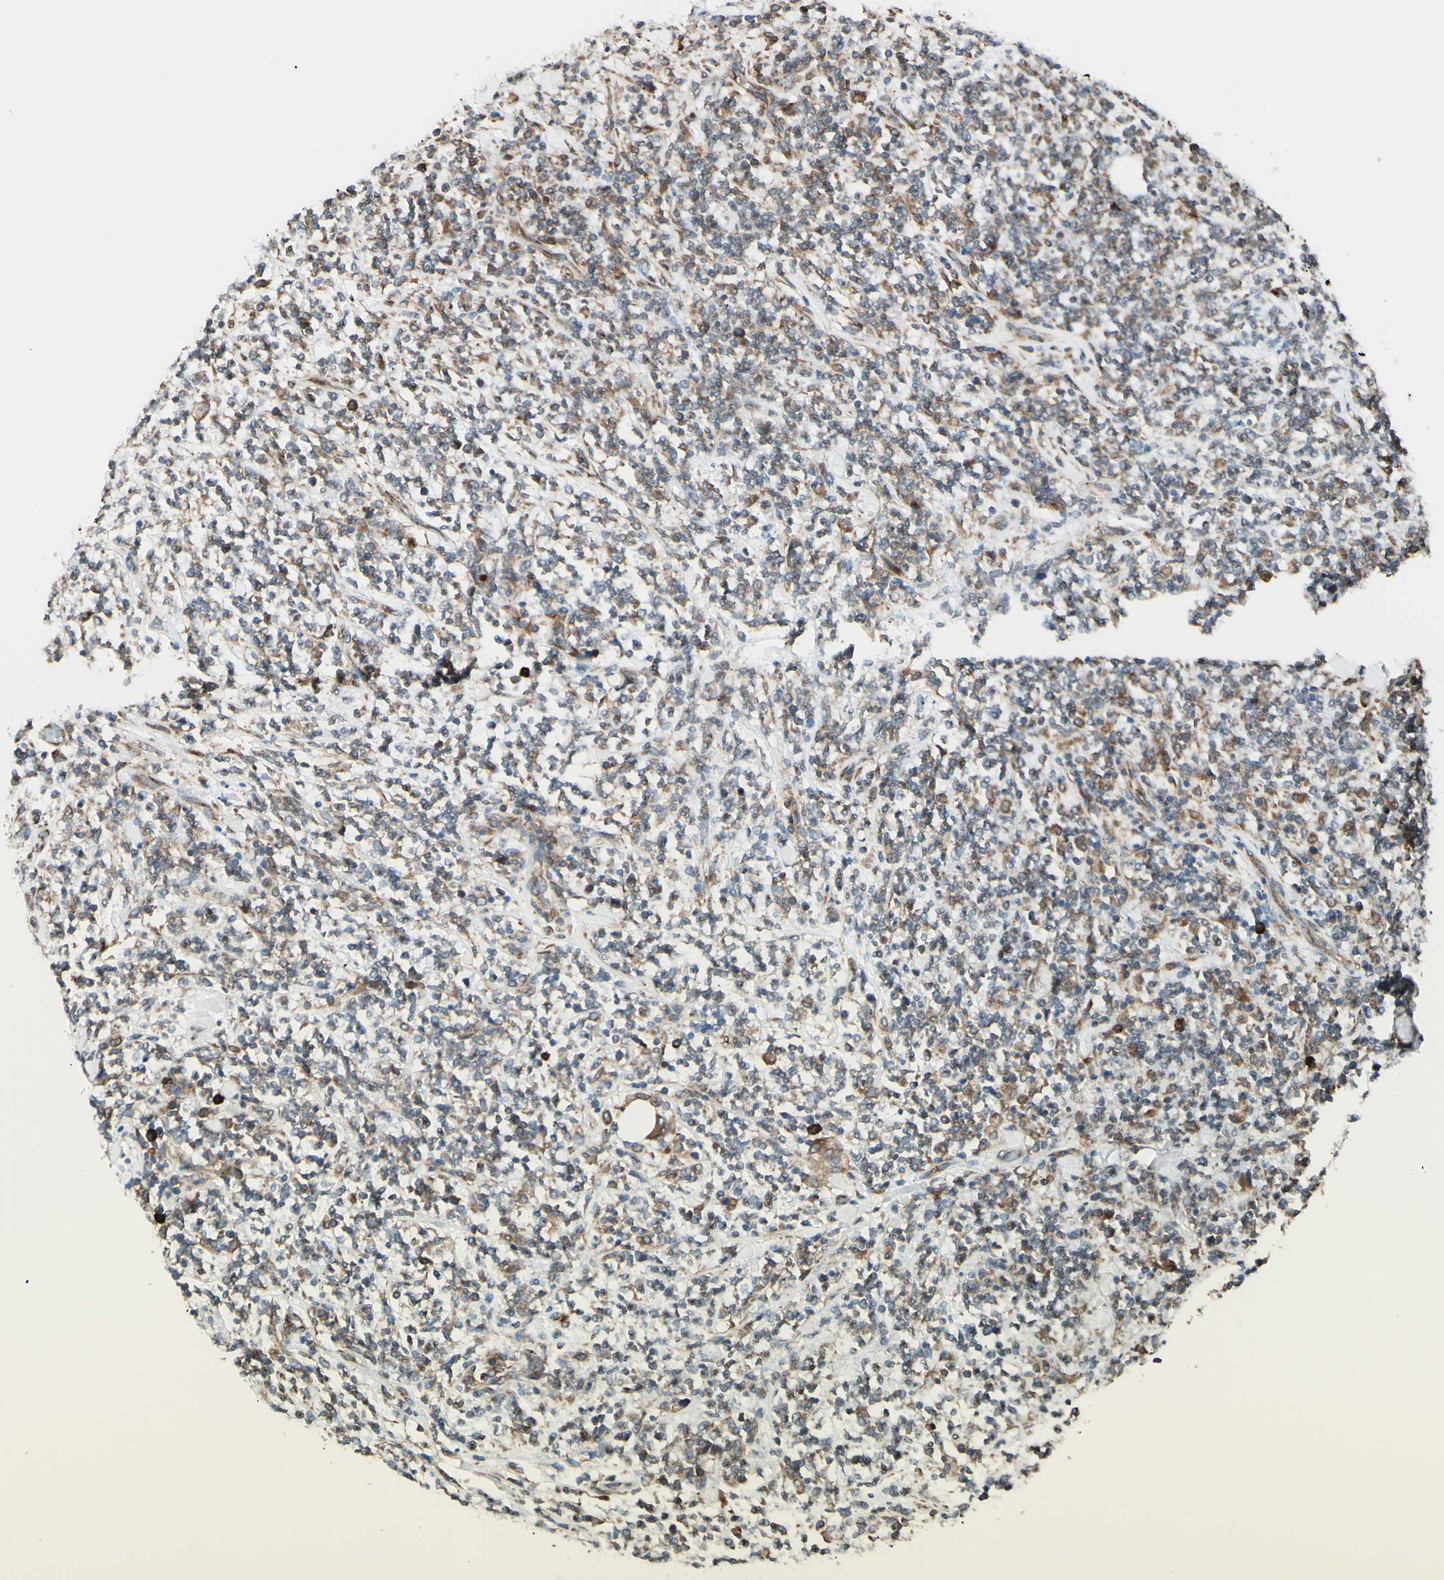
{"staining": {"intensity": "moderate", "quantity": "25%-75%", "location": "cytoplasmic/membranous"}, "tissue": "lymphoma", "cell_type": "Tumor cells", "image_type": "cancer", "snomed": [{"axis": "morphology", "description": "Malignant lymphoma, non-Hodgkin's type, High grade"}, {"axis": "topography", "description": "Soft tissue"}], "caption": "Moderate cytoplasmic/membranous positivity for a protein is seen in approximately 25%-75% of tumor cells of high-grade malignant lymphoma, non-Hodgkin's type using IHC.", "gene": "DNAJB11", "patient": {"sex": "male", "age": 18}}